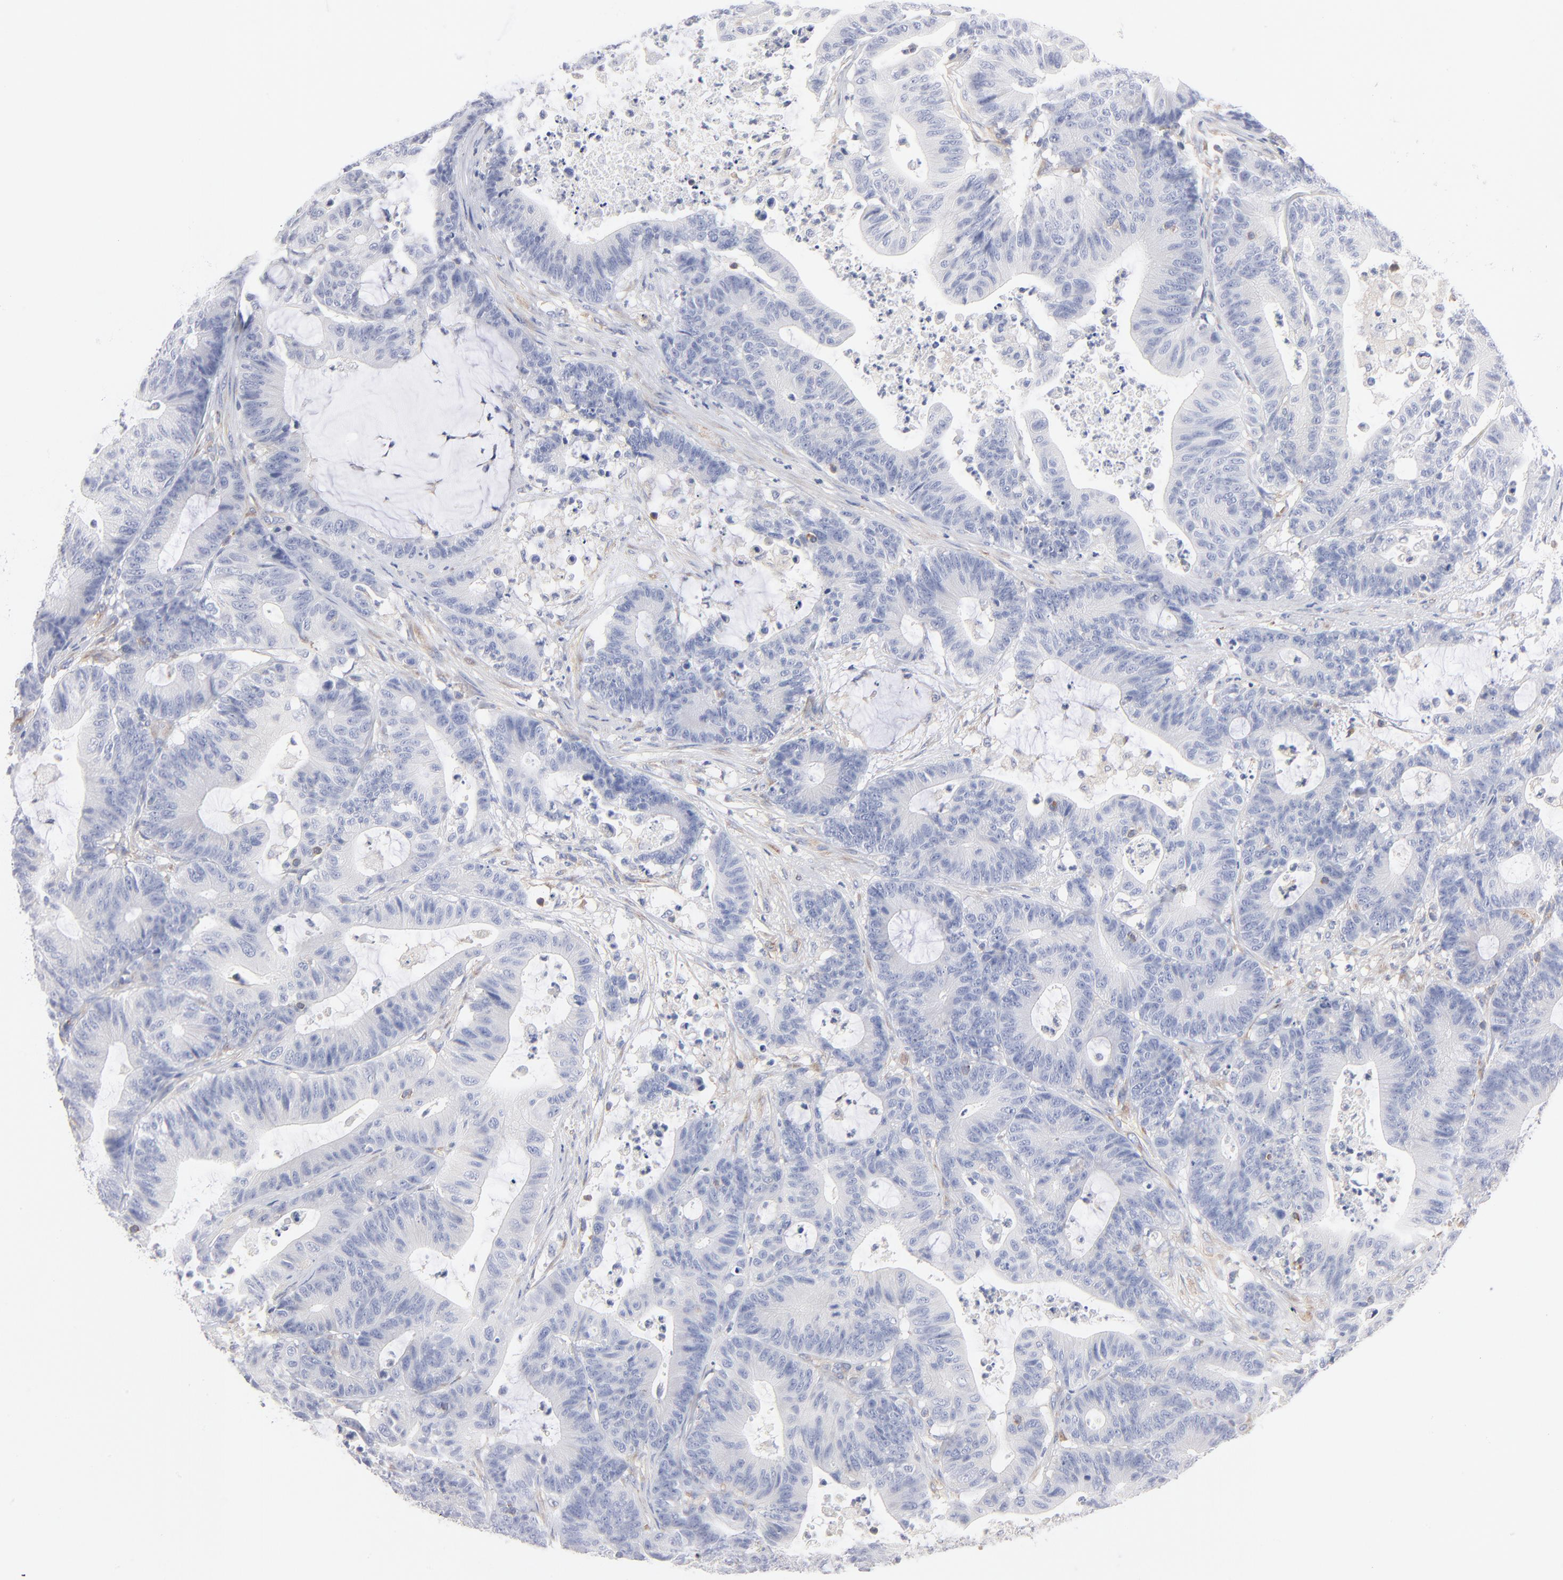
{"staining": {"intensity": "negative", "quantity": "none", "location": "none"}, "tissue": "colorectal cancer", "cell_type": "Tumor cells", "image_type": "cancer", "snomed": [{"axis": "morphology", "description": "Adenocarcinoma, NOS"}, {"axis": "topography", "description": "Colon"}], "caption": "Immunohistochemistry image of human colorectal cancer (adenocarcinoma) stained for a protein (brown), which reveals no staining in tumor cells. (Immunohistochemistry, brightfield microscopy, high magnification).", "gene": "SEPTIN6", "patient": {"sex": "female", "age": 84}}